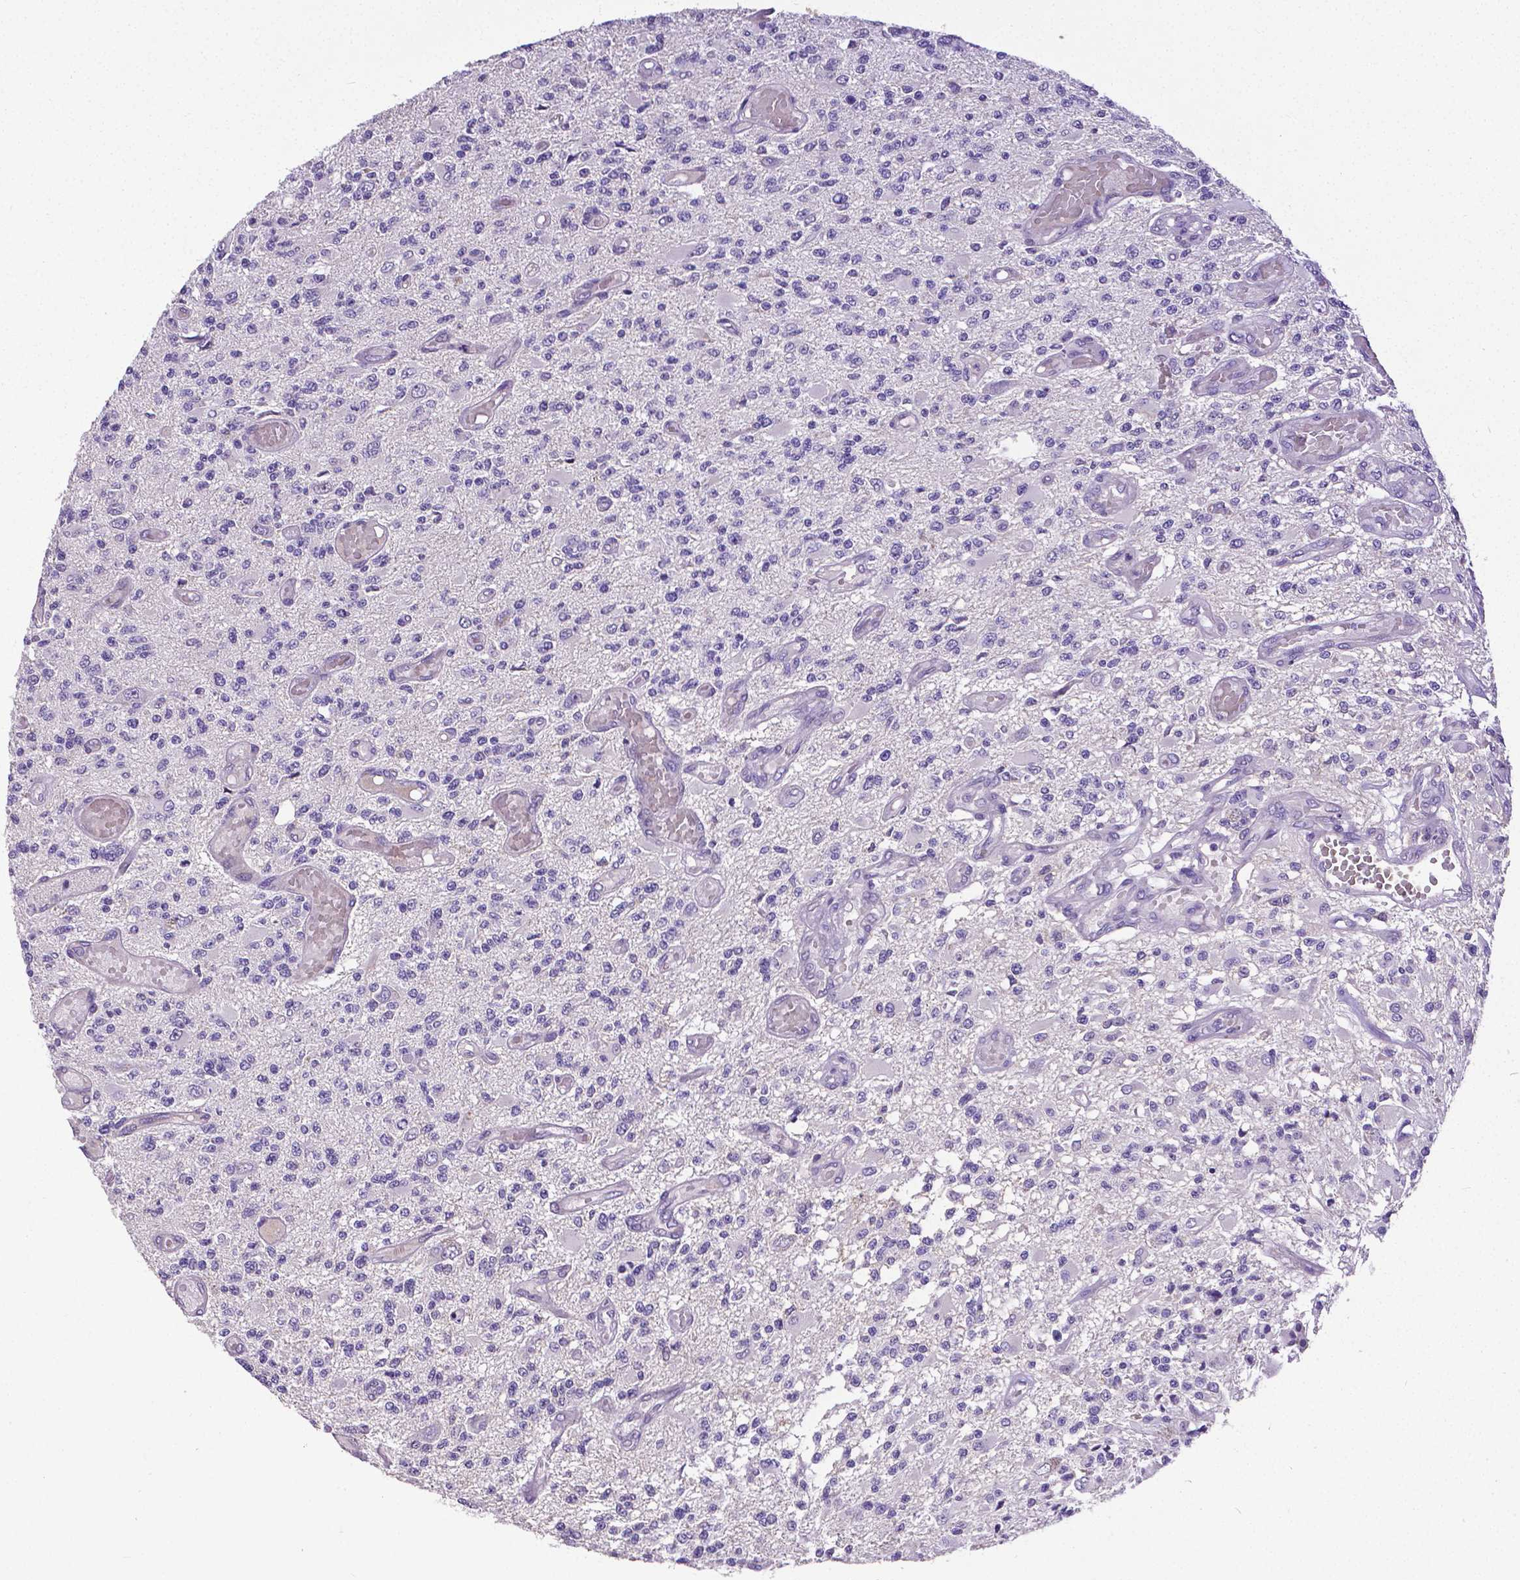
{"staining": {"intensity": "negative", "quantity": "none", "location": "none"}, "tissue": "glioma", "cell_type": "Tumor cells", "image_type": "cancer", "snomed": [{"axis": "morphology", "description": "Glioma, malignant, High grade"}, {"axis": "topography", "description": "Brain"}], "caption": "Immunohistochemistry of human malignant high-grade glioma shows no positivity in tumor cells.", "gene": "CD4", "patient": {"sex": "female", "age": 63}}